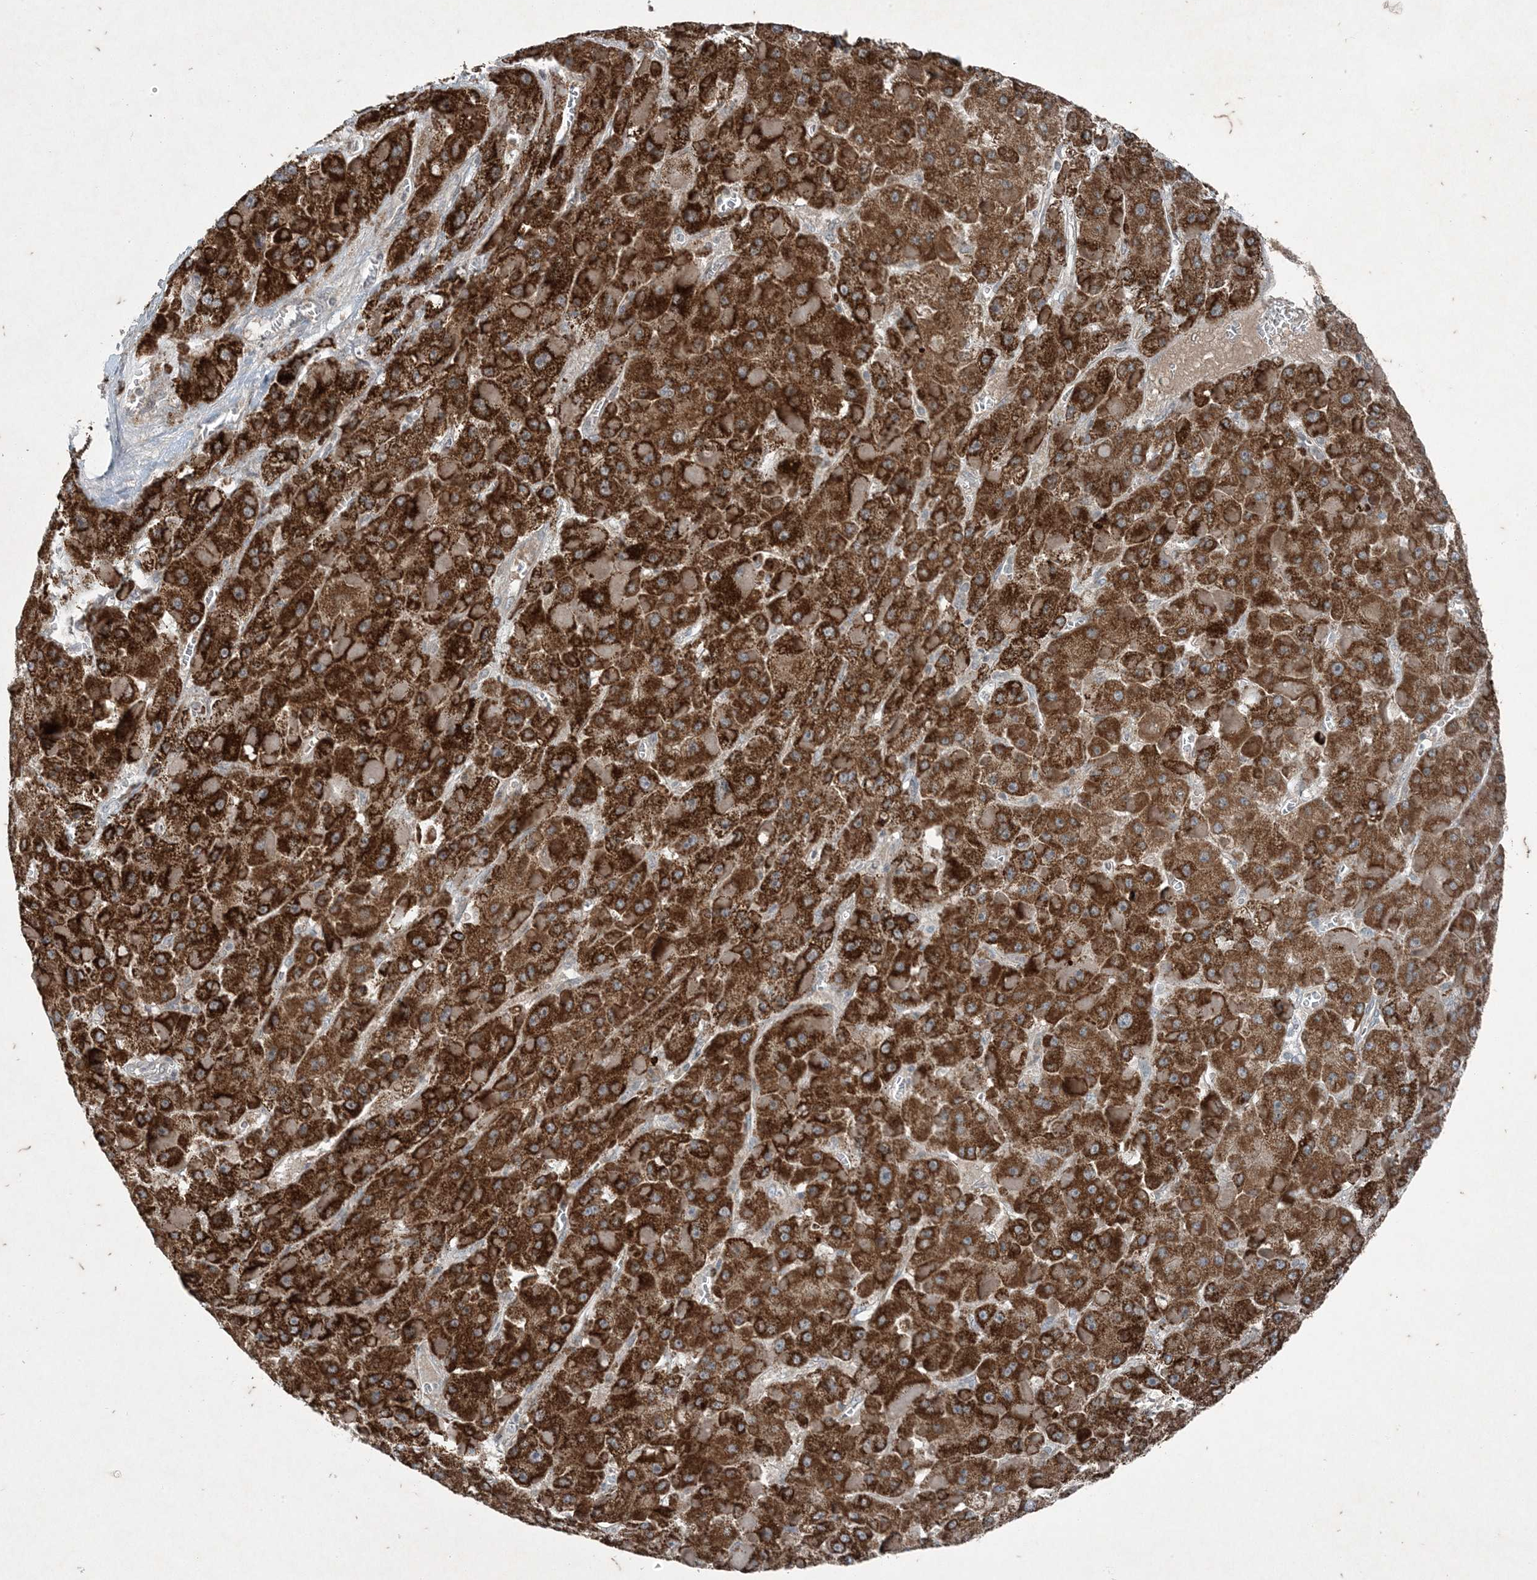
{"staining": {"intensity": "strong", "quantity": ">75%", "location": "cytoplasmic/membranous"}, "tissue": "liver cancer", "cell_type": "Tumor cells", "image_type": "cancer", "snomed": [{"axis": "morphology", "description": "Carcinoma, Hepatocellular, NOS"}, {"axis": "topography", "description": "Liver"}], "caption": "Immunohistochemistry (IHC) histopathology image of neoplastic tissue: human liver cancer (hepatocellular carcinoma) stained using immunohistochemistry (IHC) displays high levels of strong protein expression localized specifically in the cytoplasmic/membranous of tumor cells, appearing as a cytoplasmic/membranous brown color.", "gene": "PC", "patient": {"sex": "female", "age": 73}}